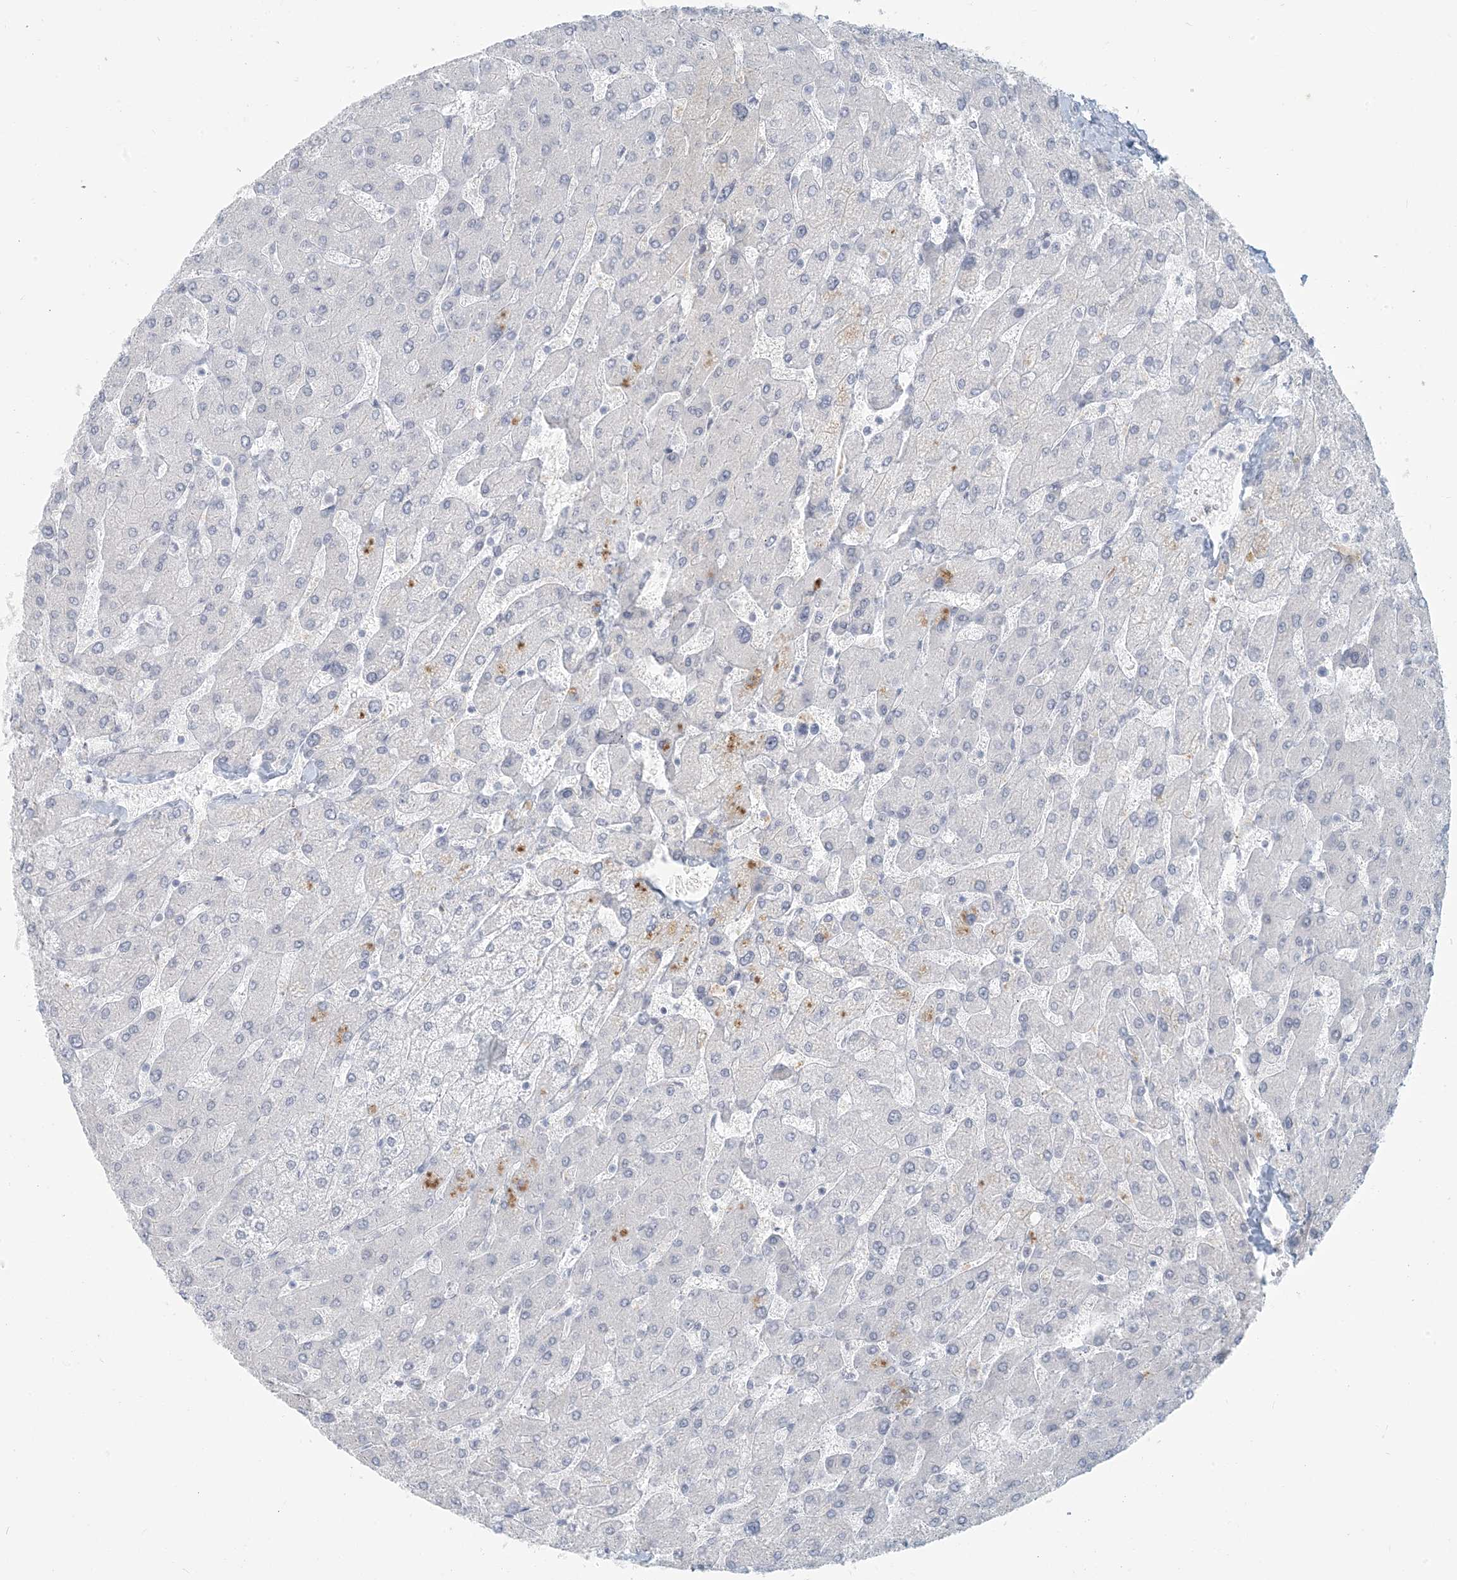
{"staining": {"intensity": "negative", "quantity": "none", "location": "none"}, "tissue": "liver", "cell_type": "Cholangiocytes", "image_type": "normal", "snomed": [{"axis": "morphology", "description": "Normal tissue, NOS"}, {"axis": "topography", "description": "Liver"}], "caption": "Immunohistochemistry of normal liver displays no expression in cholangiocytes.", "gene": "SCML1", "patient": {"sex": "male", "age": 55}}